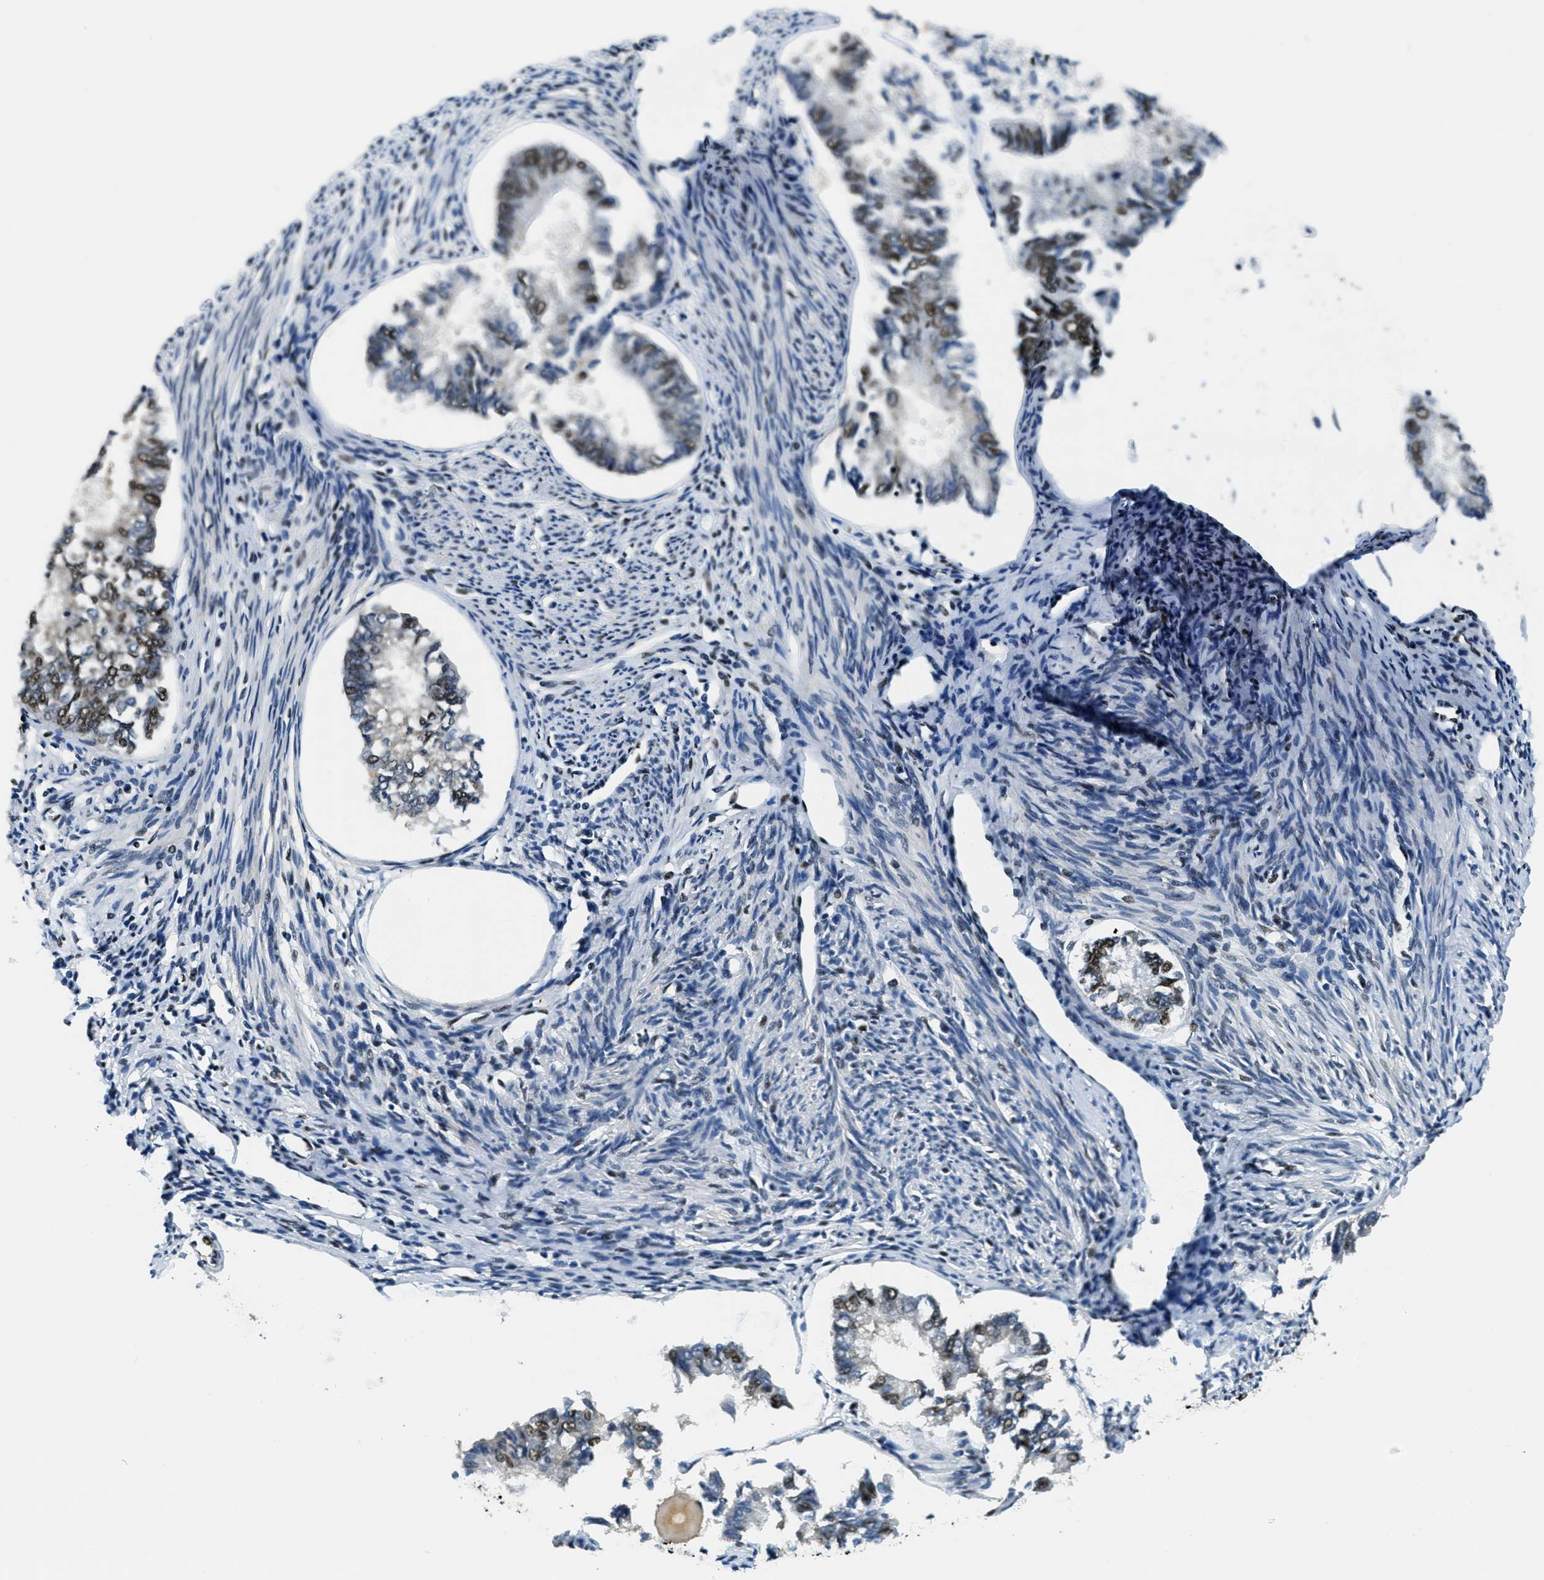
{"staining": {"intensity": "strong", "quantity": ">75%", "location": "nuclear"}, "tissue": "endometrial cancer", "cell_type": "Tumor cells", "image_type": "cancer", "snomed": [{"axis": "morphology", "description": "Adenocarcinoma, NOS"}, {"axis": "topography", "description": "Endometrium"}], "caption": "Immunohistochemical staining of human endometrial cancer displays strong nuclear protein staining in about >75% of tumor cells.", "gene": "SSB", "patient": {"sex": "female", "age": 86}}